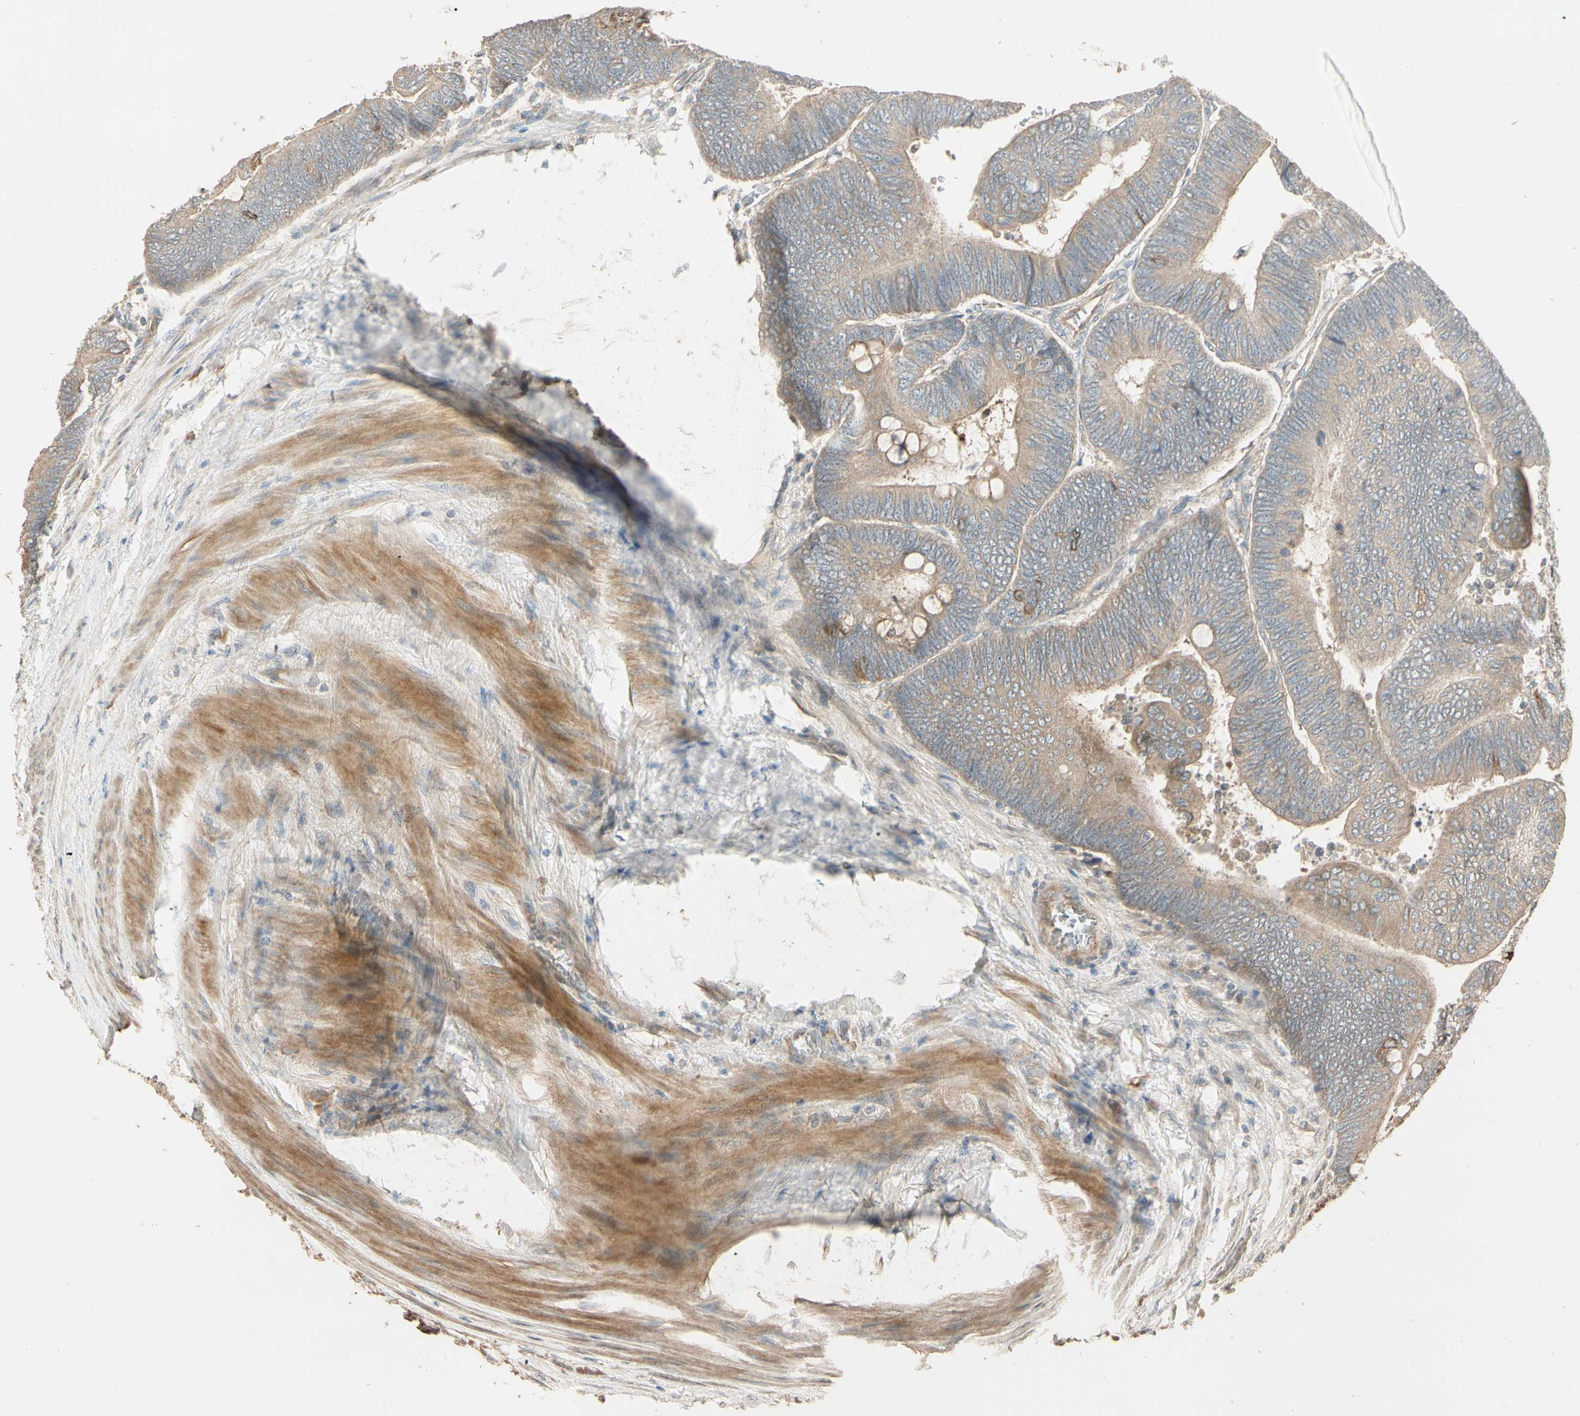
{"staining": {"intensity": "weak", "quantity": ">75%", "location": "cytoplasmic/membranous"}, "tissue": "colorectal cancer", "cell_type": "Tumor cells", "image_type": "cancer", "snomed": [{"axis": "morphology", "description": "Normal tissue, NOS"}, {"axis": "morphology", "description": "Adenocarcinoma, NOS"}, {"axis": "topography", "description": "Rectum"}, {"axis": "topography", "description": "Peripheral nerve tissue"}], "caption": "Immunohistochemical staining of human adenocarcinoma (colorectal) exhibits low levels of weak cytoplasmic/membranous protein expression in about >75% of tumor cells.", "gene": "TNFRSF21", "patient": {"sex": "male", "age": 92}}